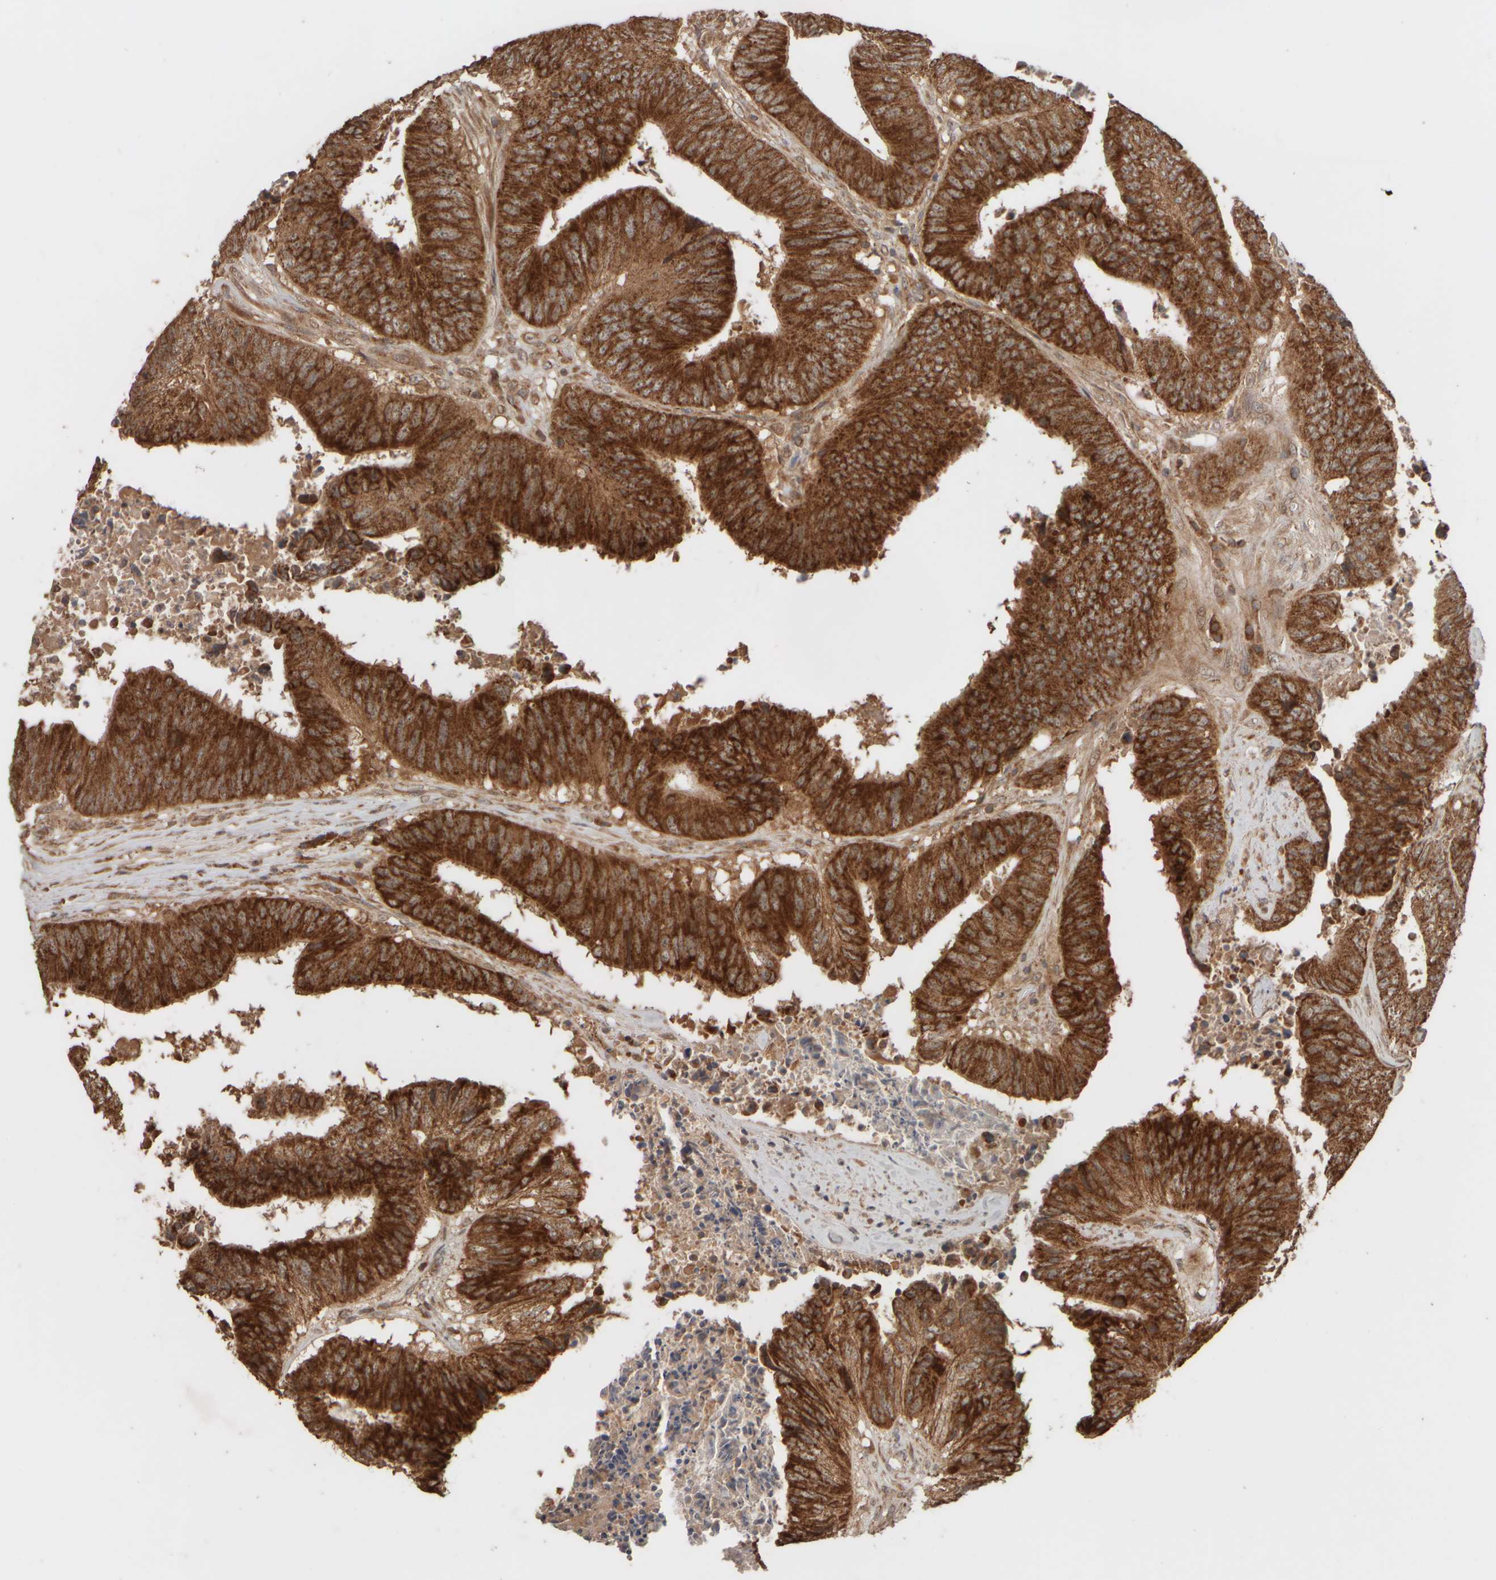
{"staining": {"intensity": "strong", "quantity": ">75%", "location": "cytoplasmic/membranous"}, "tissue": "colorectal cancer", "cell_type": "Tumor cells", "image_type": "cancer", "snomed": [{"axis": "morphology", "description": "Adenocarcinoma, NOS"}, {"axis": "topography", "description": "Rectum"}], "caption": "Approximately >75% of tumor cells in colorectal adenocarcinoma display strong cytoplasmic/membranous protein positivity as visualized by brown immunohistochemical staining.", "gene": "EIF2B3", "patient": {"sex": "male", "age": 72}}